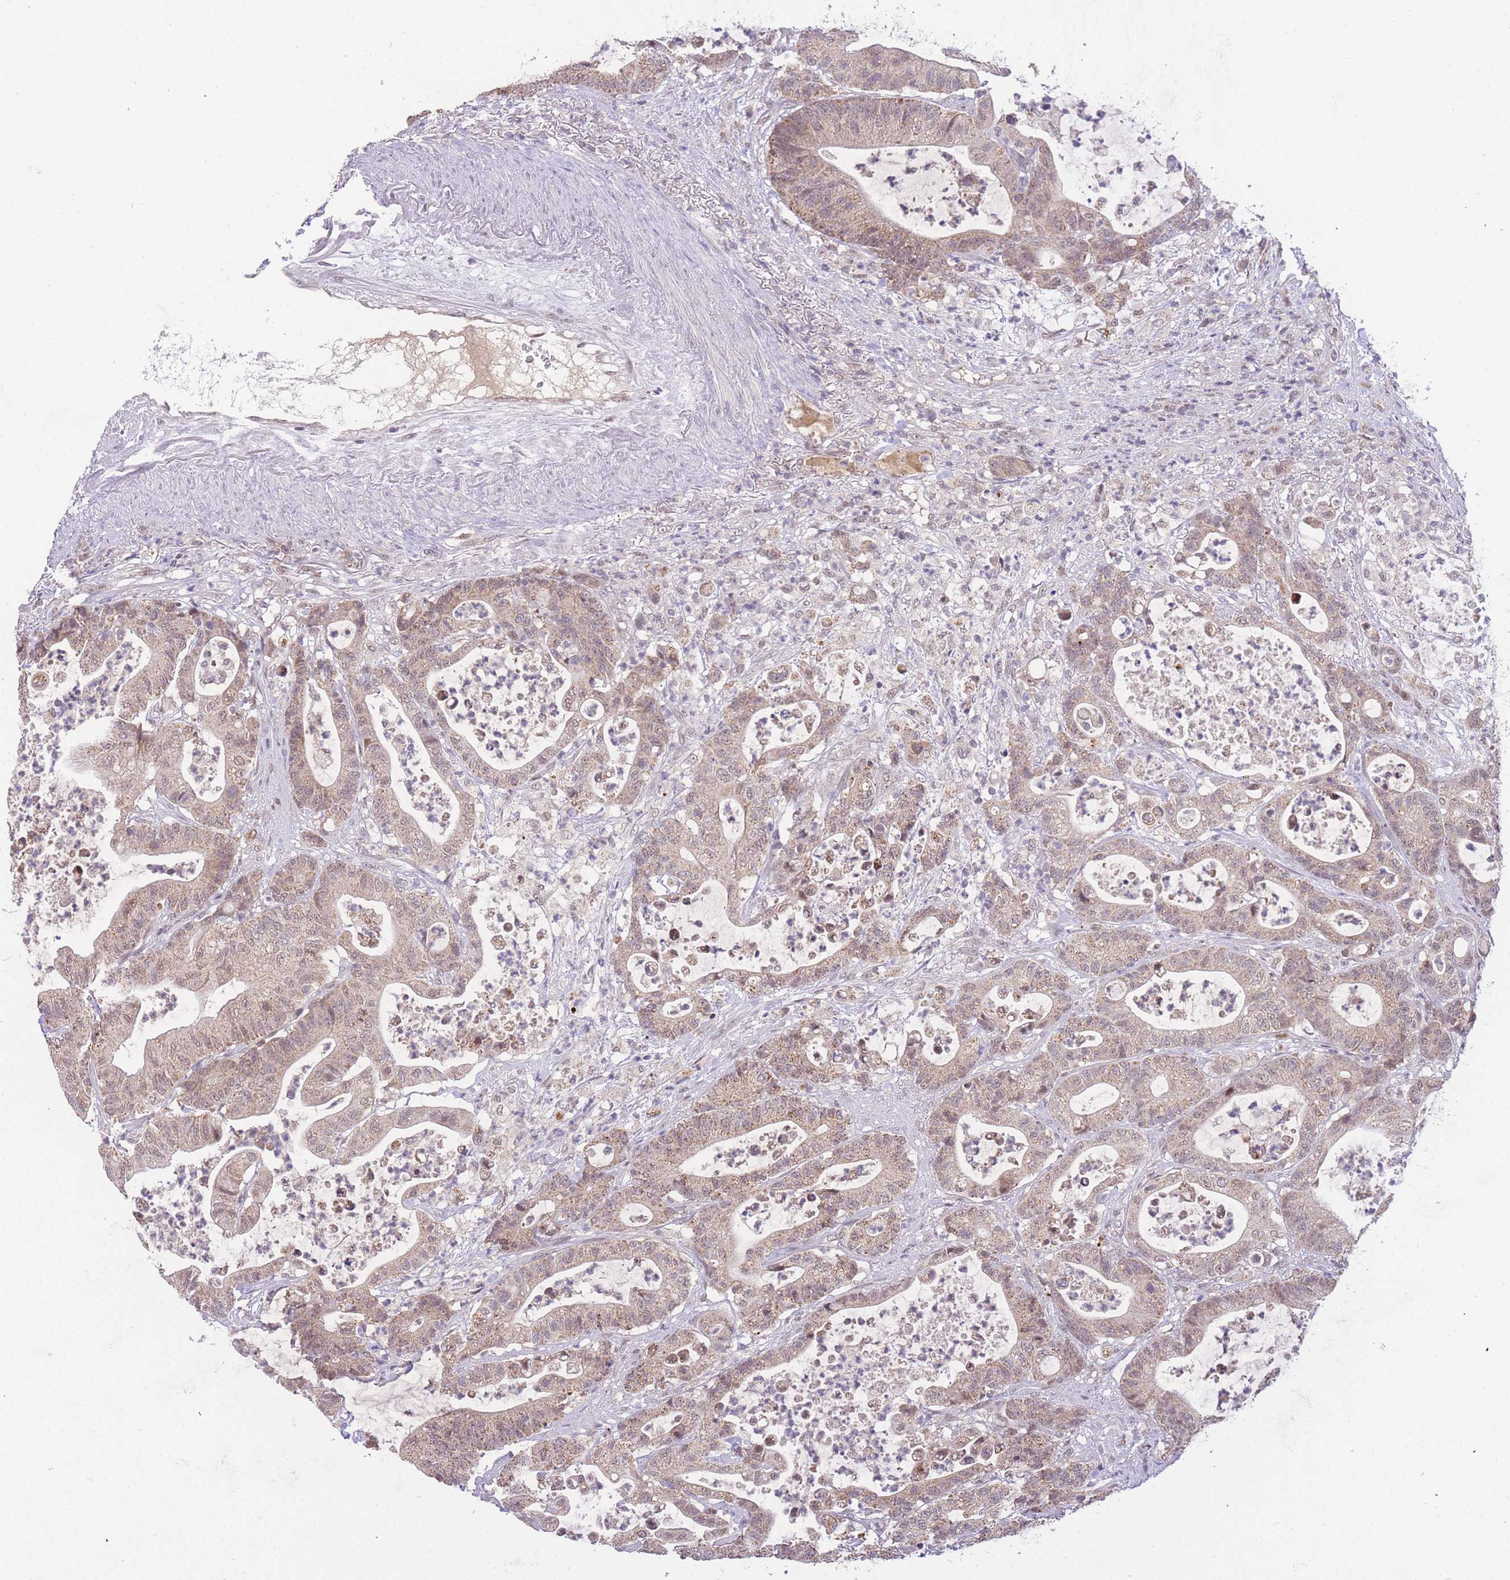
{"staining": {"intensity": "moderate", "quantity": ">75%", "location": "cytoplasmic/membranous"}, "tissue": "colorectal cancer", "cell_type": "Tumor cells", "image_type": "cancer", "snomed": [{"axis": "morphology", "description": "Adenocarcinoma, NOS"}, {"axis": "topography", "description": "Colon"}], "caption": "Protein expression by IHC displays moderate cytoplasmic/membranous staining in about >75% of tumor cells in colorectal cancer (adenocarcinoma).", "gene": "PUS10", "patient": {"sex": "female", "age": 84}}